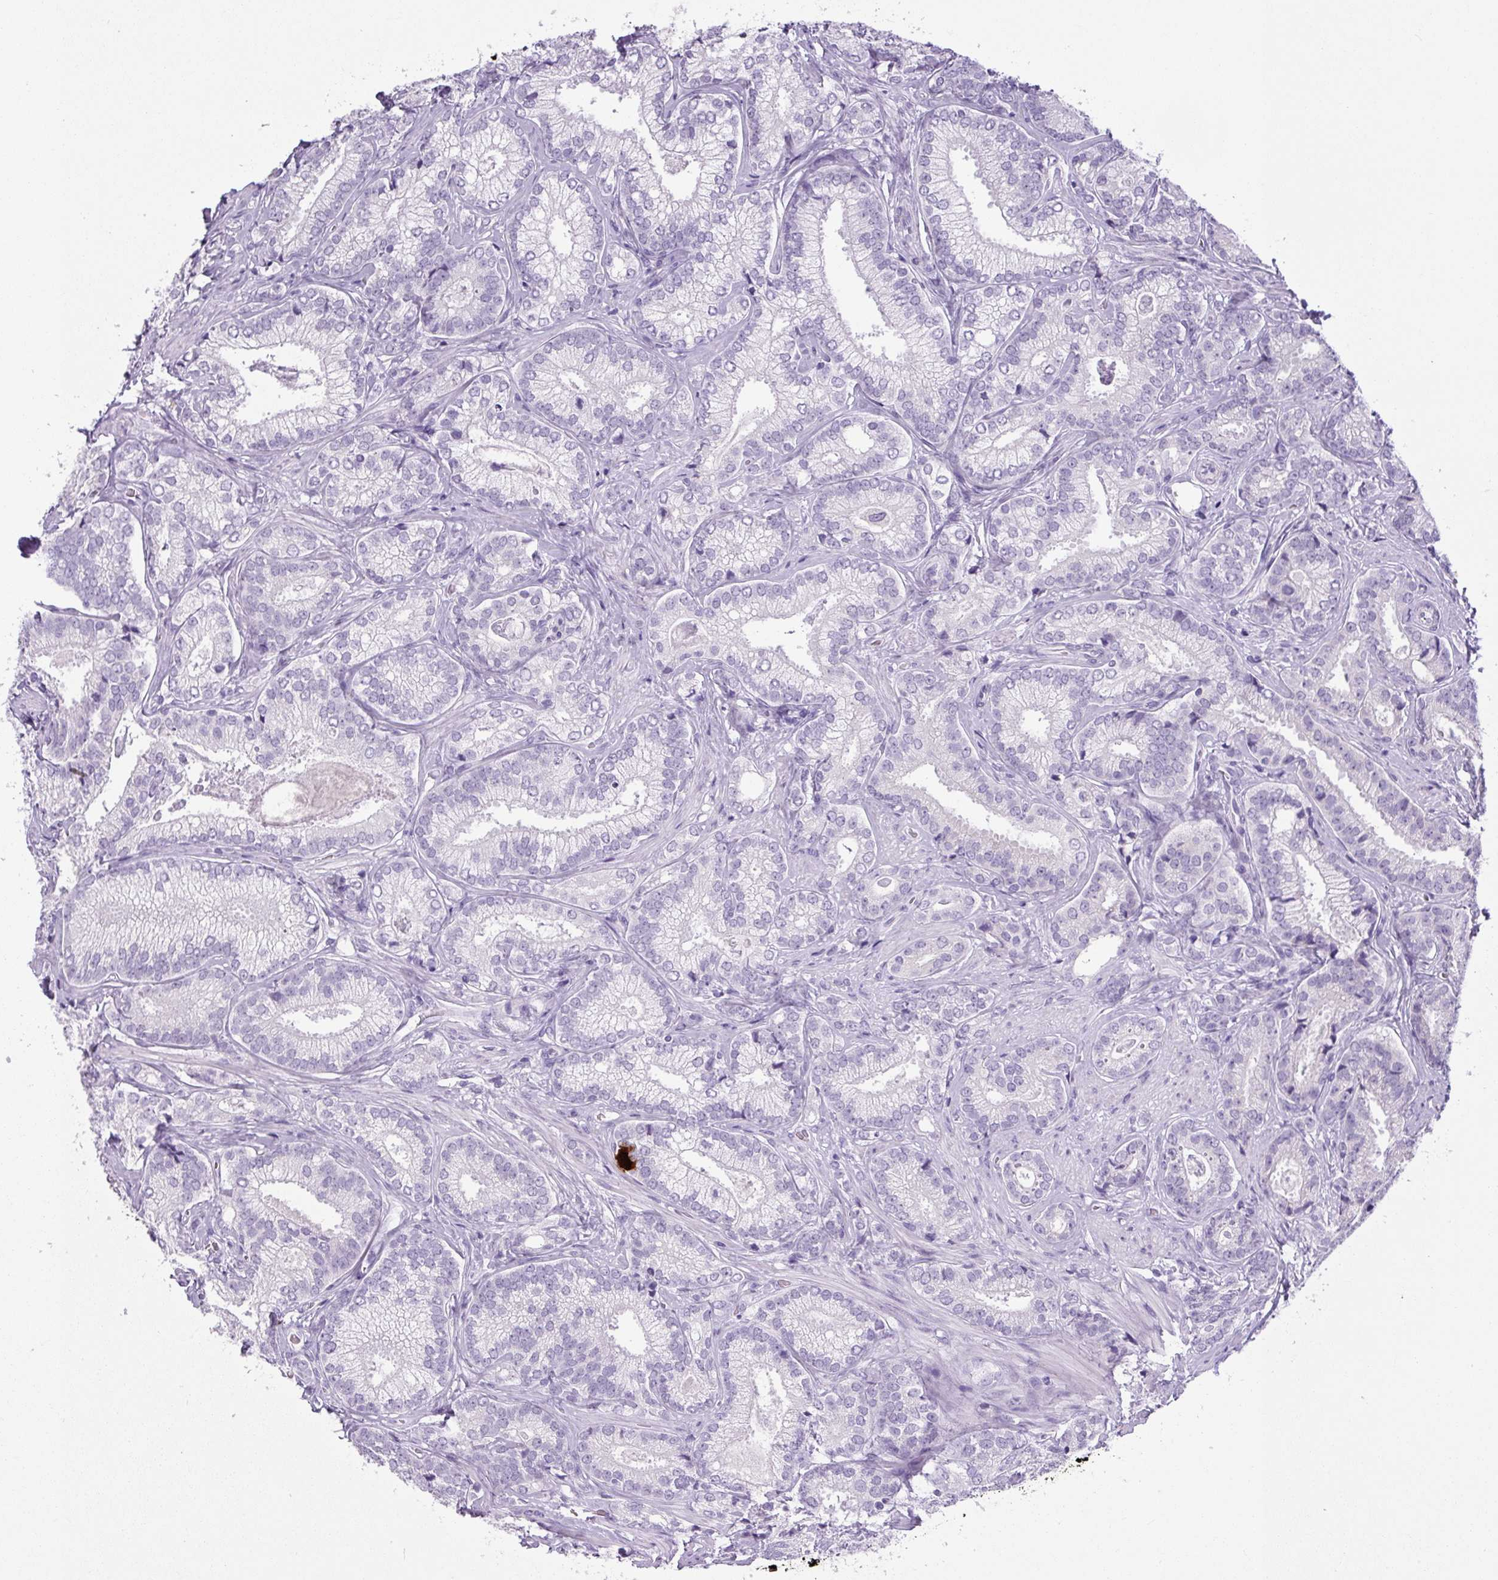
{"staining": {"intensity": "negative", "quantity": "none", "location": "none"}, "tissue": "prostate cancer", "cell_type": "Tumor cells", "image_type": "cancer", "snomed": [{"axis": "morphology", "description": "Adenocarcinoma, Low grade"}, {"axis": "topography", "description": "Prostate"}], "caption": "A micrograph of human prostate cancer is negative for staining in tumor cells. Brightfield microscopy of IHC stained with DAB (3,3'-diaminobenzidine) (brown) and hematoxylin (blue), captured at high magnification.", "gene": "CHGA", "patient": {"sex": "male", "age": 63}}